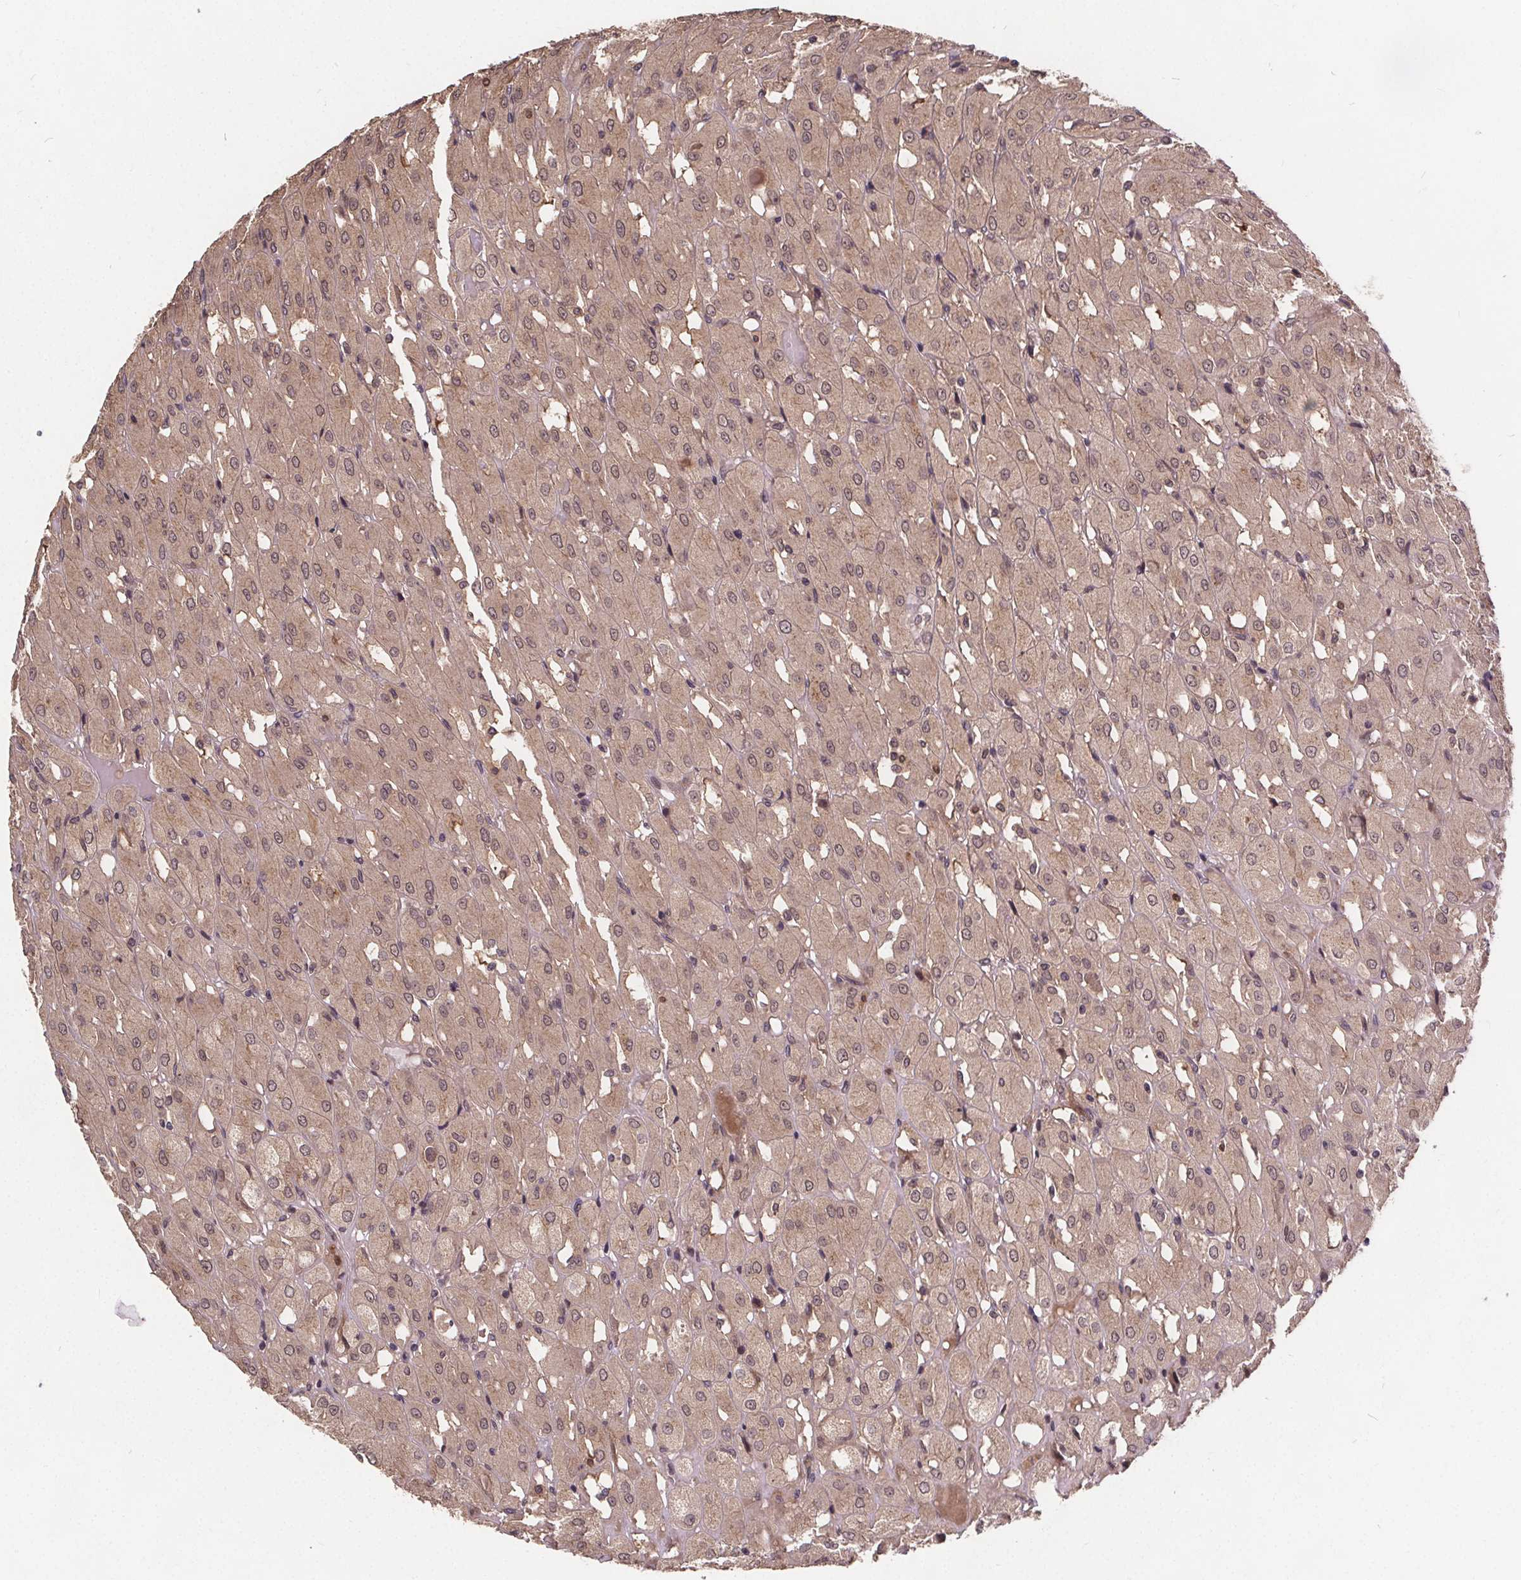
{"staining": {"intensity": "weak", "quantity": "25%-75%", "location": "cytoplasmic/membranous"}, "tissue": "renal cancer", "cell_type": "Tumor cells", "image_type": "cancer", "snomed": [{"axis": "morphology", "description": "Adenocarcinoma, NOS"}, {"axis": "topography", "description": "Kidney"}], "caption": "Weak cytoplasmic/membranous protein positivity is identified in about 25%-75% of tumor cells in renal cancer (adenocarcinoma).", "gene": "USP9X", "patient": {"sex": "male", "age": 72}}